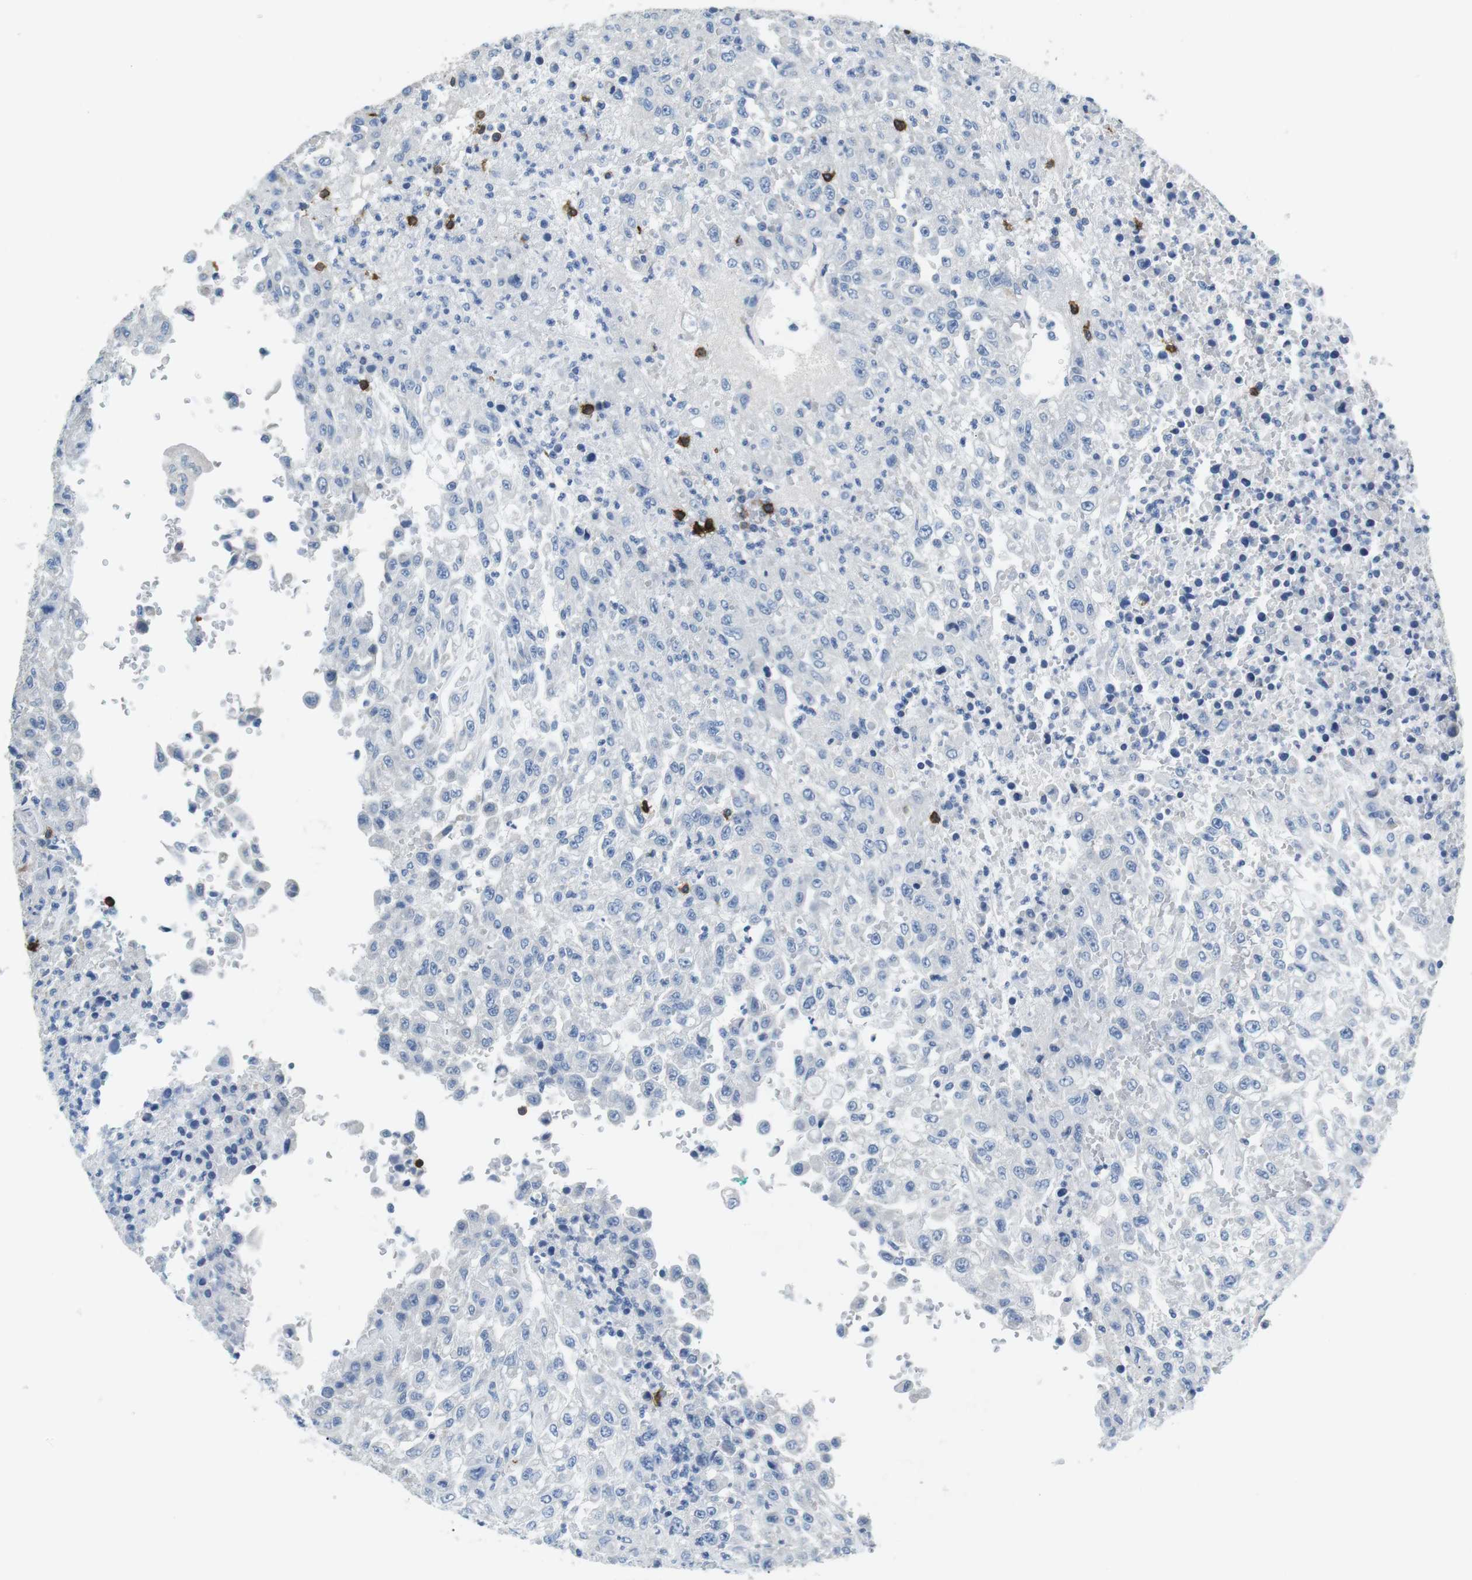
{"staining": {"intensity": "negative", "quantity": "none", "location": "none"}, "tissue": "urothelial cancer", "cell_type": "Tumor cells", "image_type": "cancer", "snomed": [{"axis": "morphology", "description": "Urothelial carcinoma, High grade"}, {"axis": "topography", "description": "Urinary bladder"}], "caption": "Urothelial cancer stained for a protein using immunohistochemistry (IHC) reveals no staining tumor cells.", "gene": "CD6", "patient": {"sex": "male", "age": 46}}